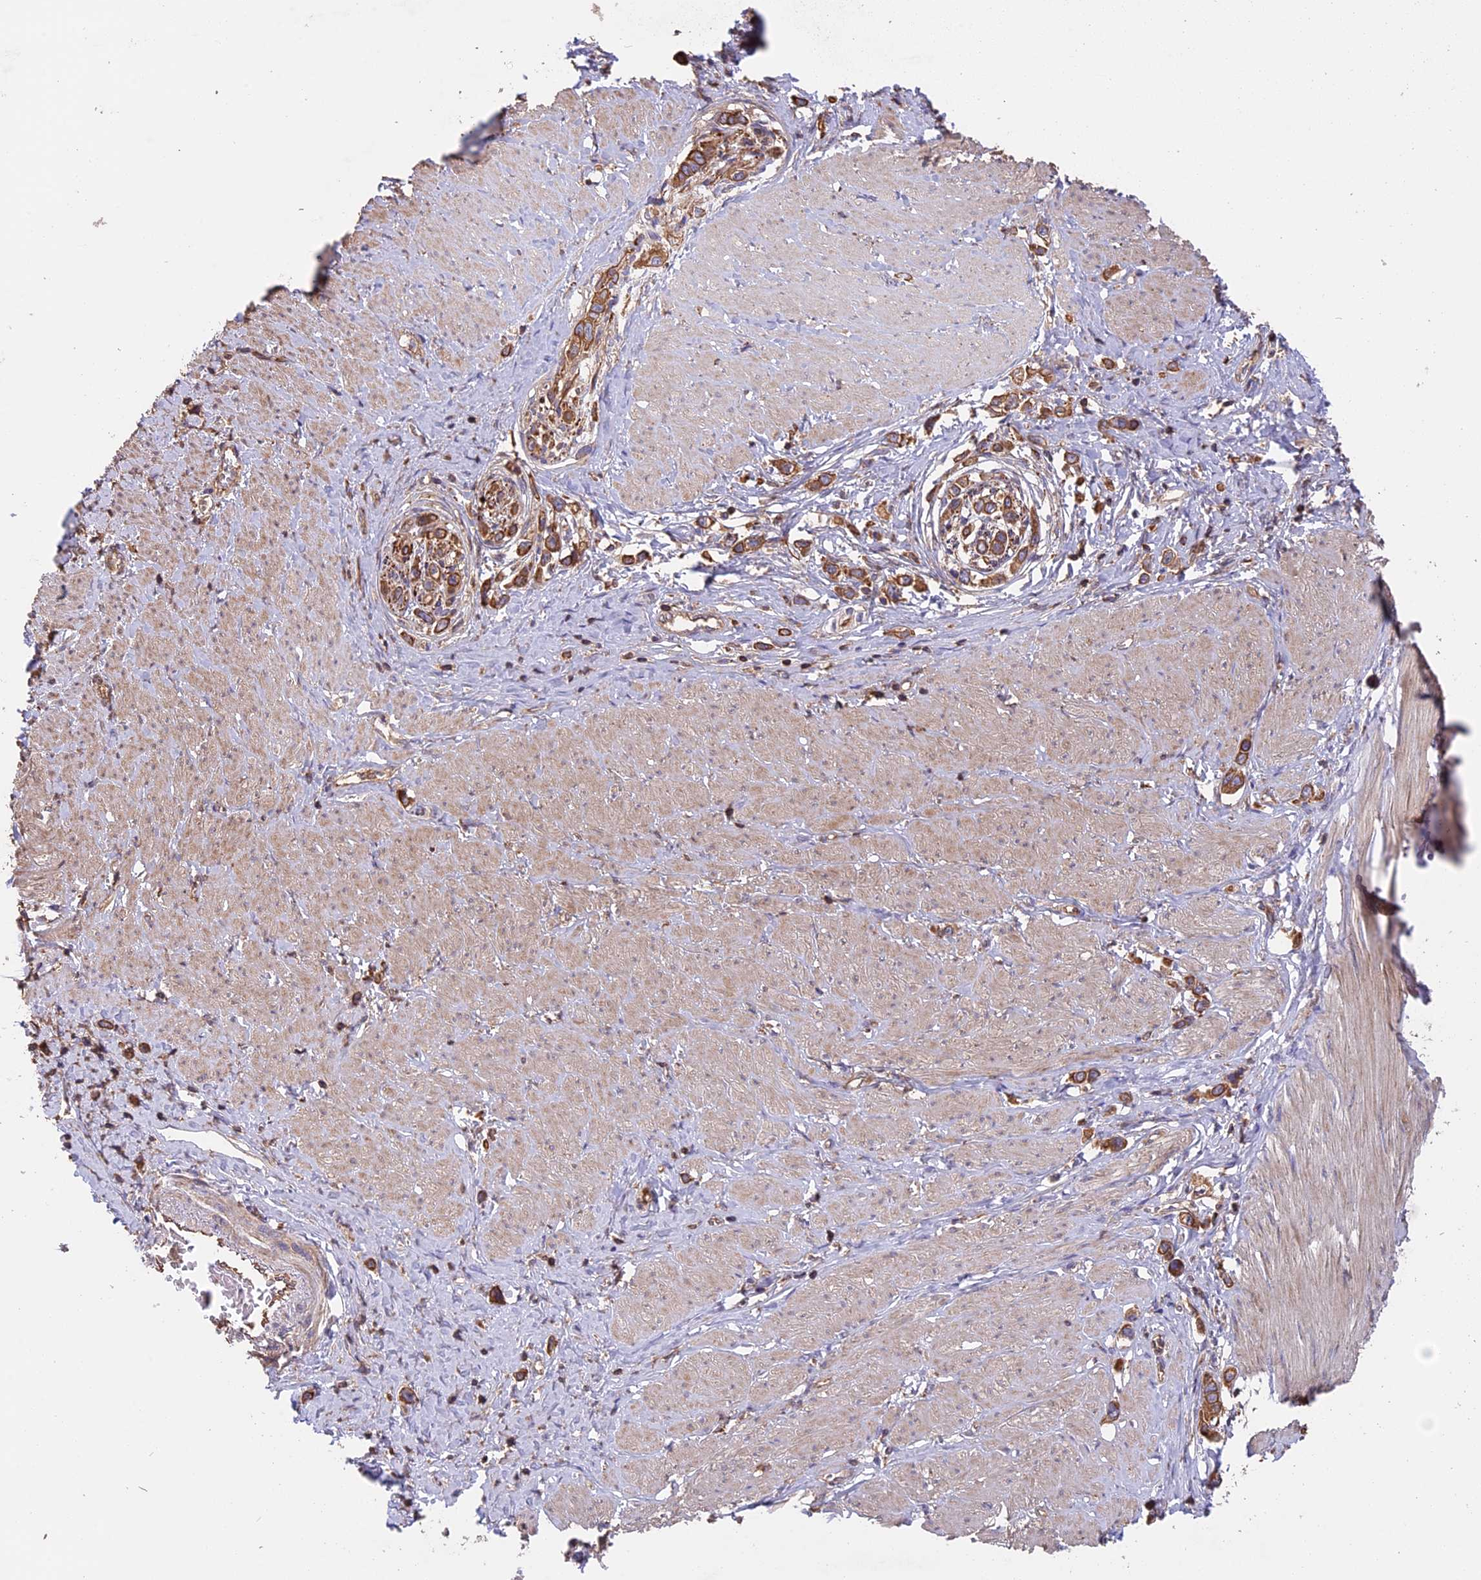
{"staining": {"intensity": "moderate", "quantity": ">75%", "location": "cytoplasmic/membranous"}, "tissue": "stomach cancer", "cell_type": "Tumor cells", "image_type": "cancer", "snomed": [{"axis": "morphology", "description": "Adenocarcinoma, NOS"}, {"axis": "topography", "description": "Stomach"}], "caption": "An image of human adenocarcinoma (stomach) stained for a protein reveals moderate cytoplasmic/membranous brown staining in tumor cells.", "gene": "GAS8", "patient": {"sex": "female", "age": 65}}